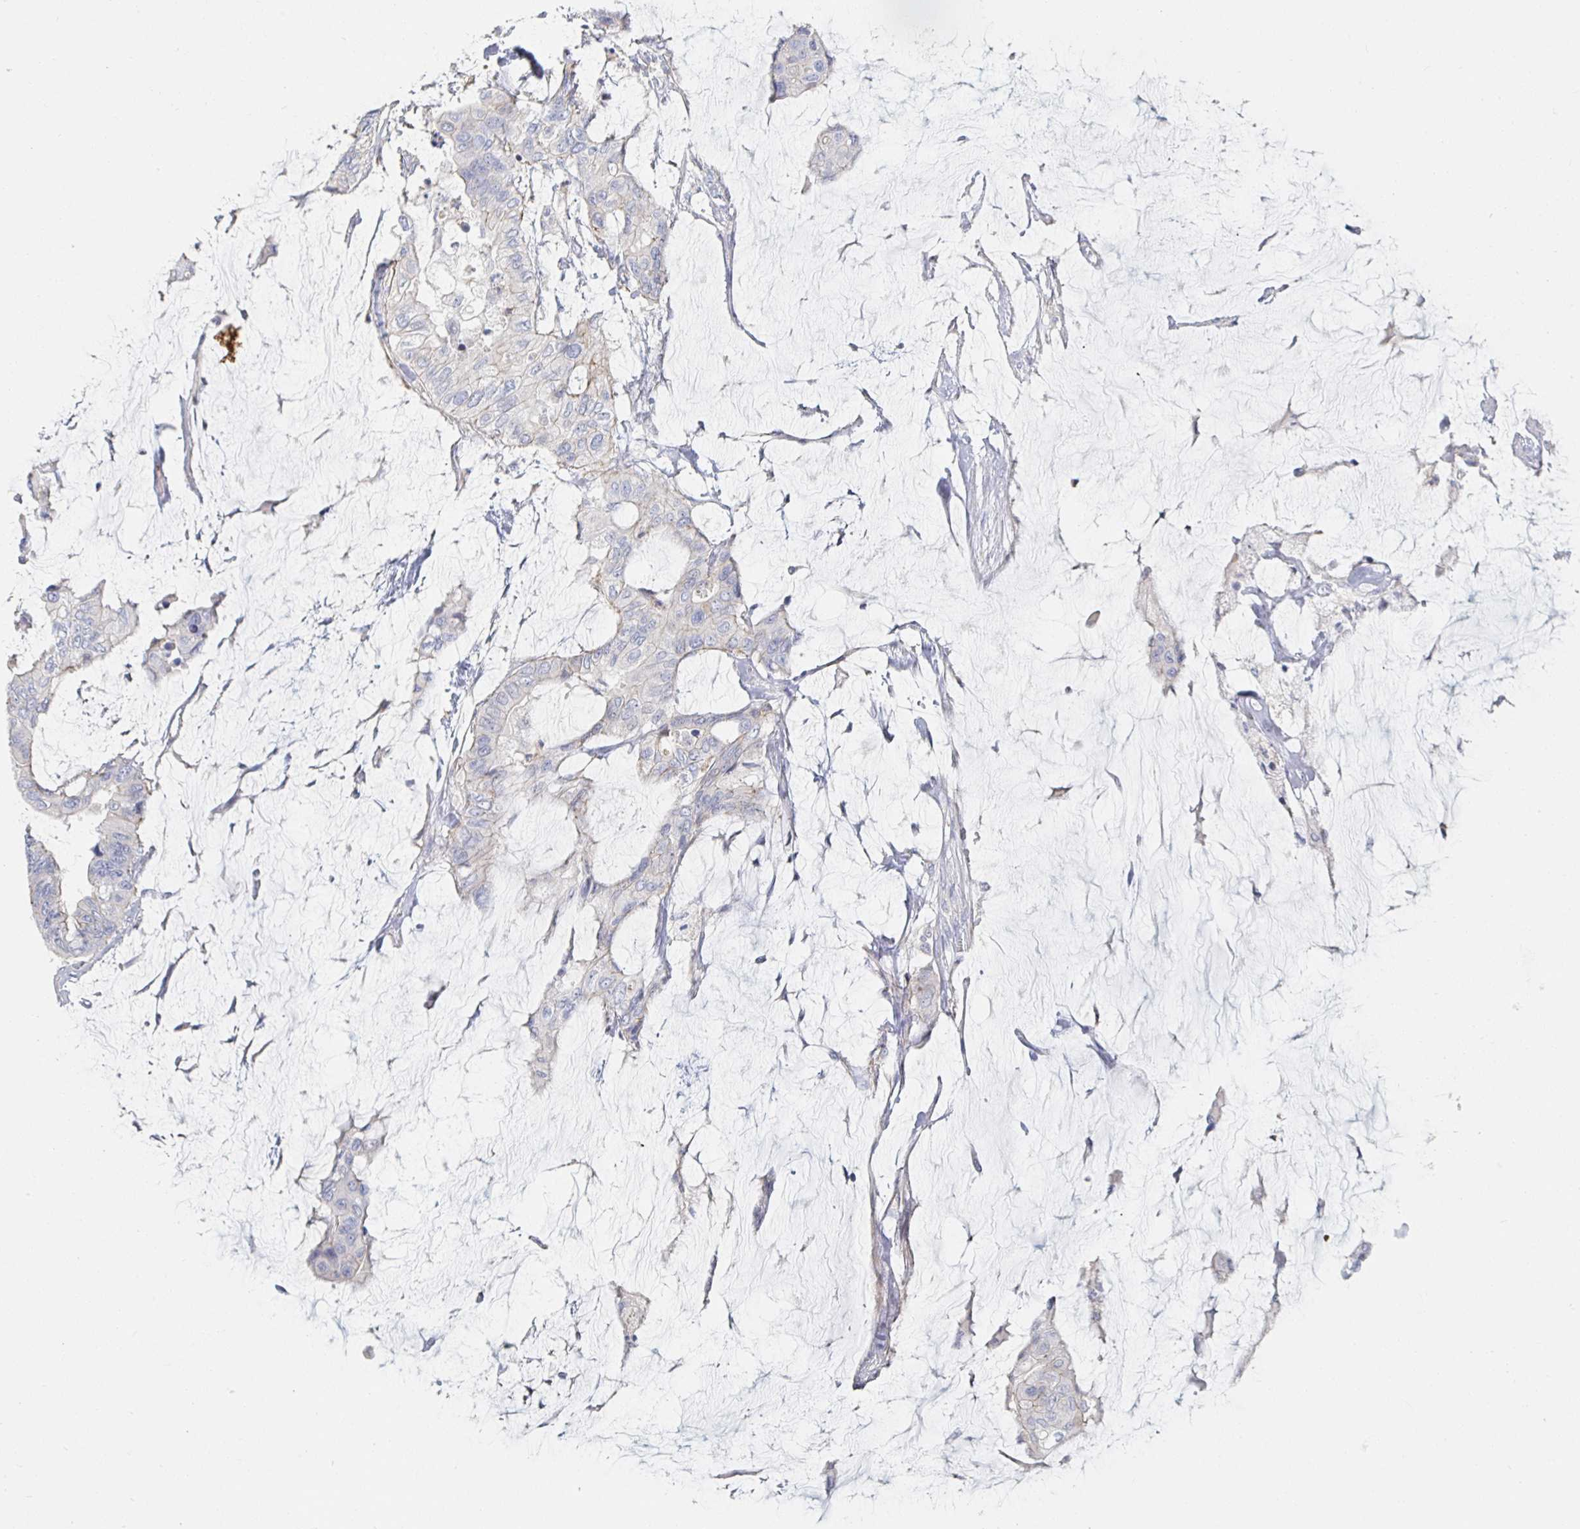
{"staining": {"intensity": "negative", "quantity": "none", "location": "none"}, "tissue": "colorectal cancer", "cell_type": "Tumor cells", "image_type": "cancer", "snomed": [{"axis": "morphology", "description": "Adenocarcinoma, NOS"}, {"axis": "topography", "description": "Rectum"}], "caption": "The IHC histopathology image has no significant positivity in tumor cells of colorectal cancer tissue.", "gene": "PIK3CD", "patient": {"sex": "female", "age": 59}}